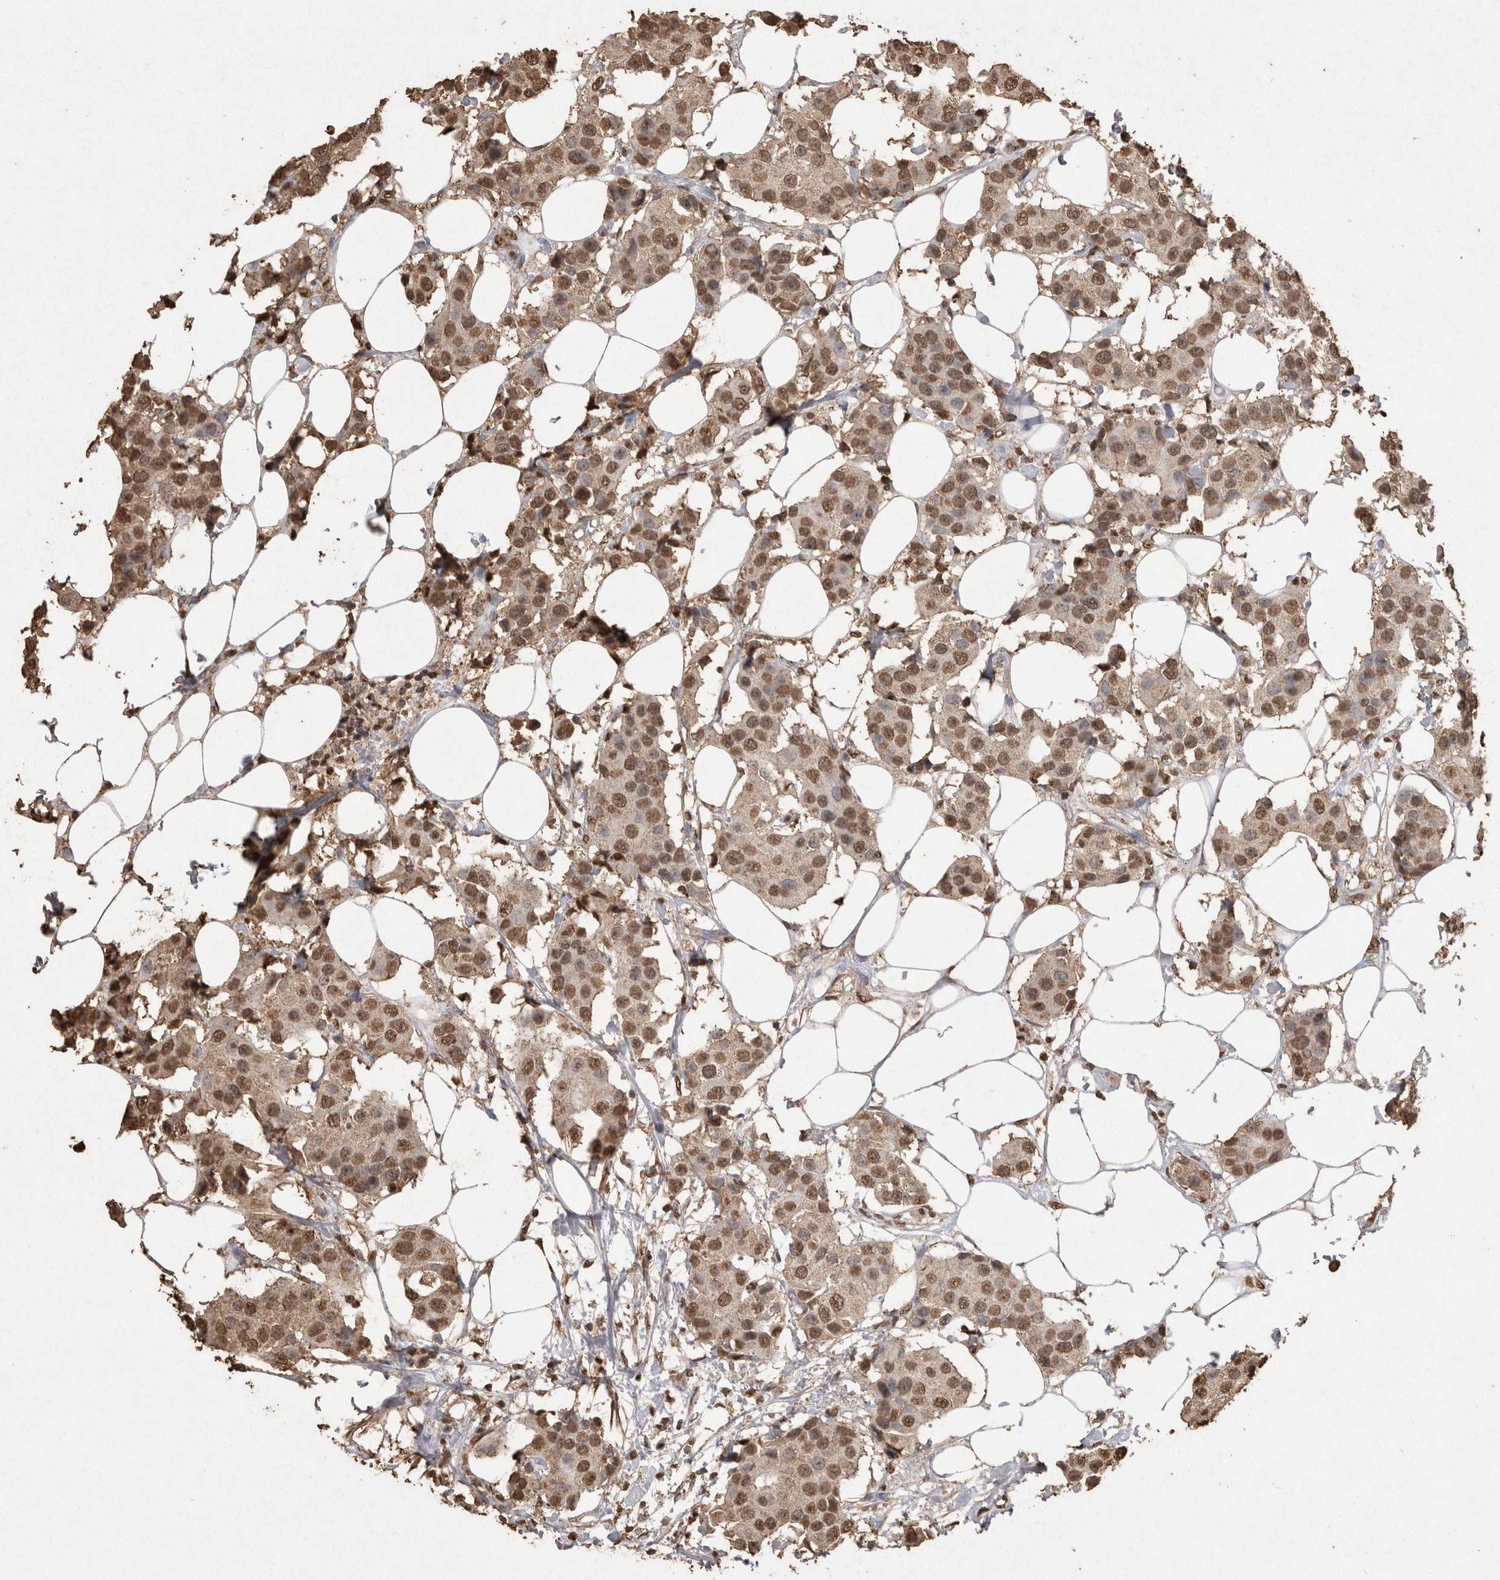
{"staining": {"intensity": "moderate", "quantity": ">75%", "location": "nuclear"}, "tissue": "breast cancer", "cell_type": "Tumor cells", "image_type": "cancer", "snomed": [{"axis": "morphology", "description": "Normal tissue, NOS"}, {"axis": "morphology", "description": "Duct carcinoma"}, {"axis": "topography", "description": "Breast"}], "caption": "A photomicrograph of breast invasive ductal carcinoma stained for a protein displays moderate nuclear brown staining in tumor cells.", "gene": "POU5F1", "patient": {"sex": "female", "age": 39}}